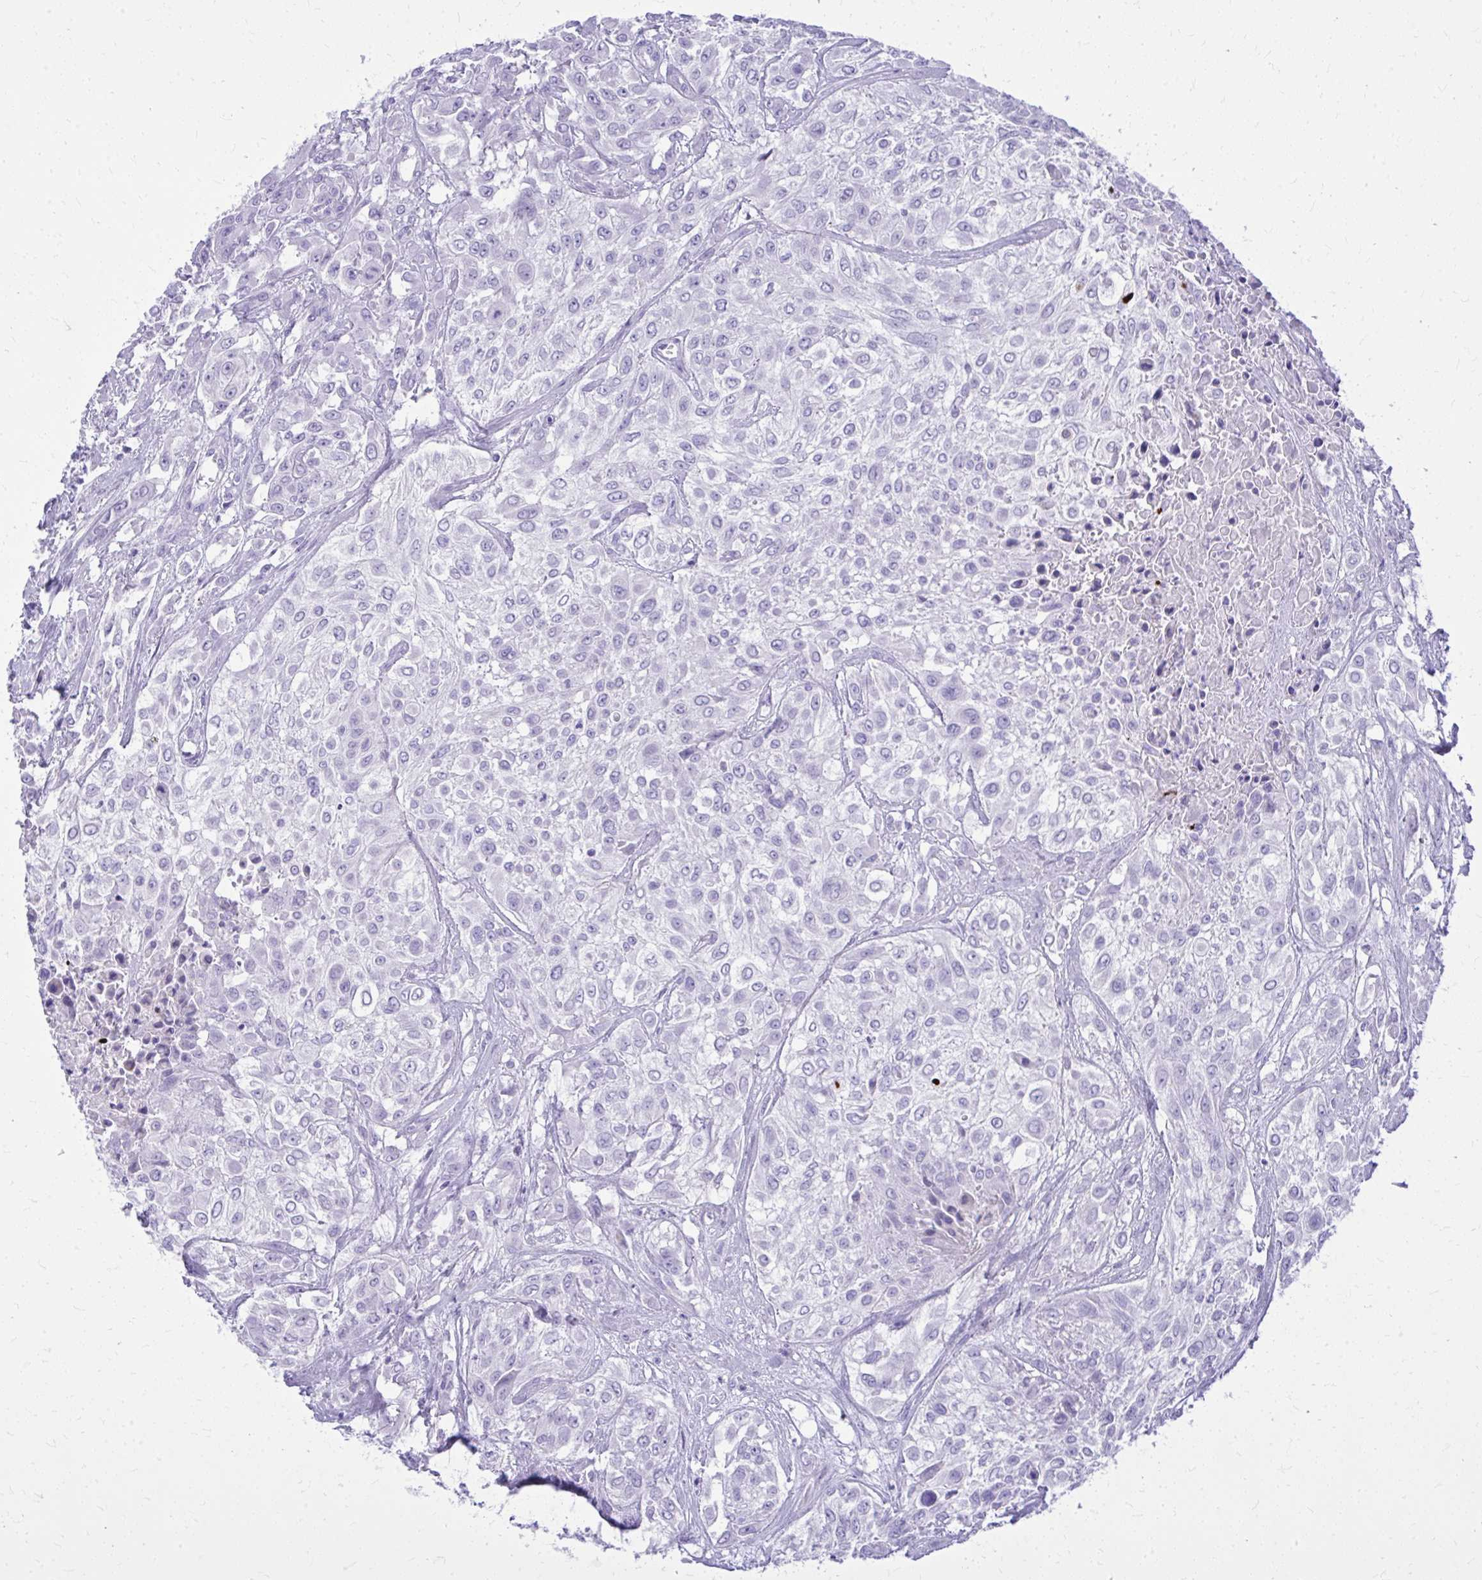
{"staining": {"intensity": "negative", "quantity": "none", "location": "none"}, "tissue": "urothelial cancer", "cell_type": "Tumor cells", "image_type": "cancer", "snomed": [{"axis": "morphology", "description": "Urothelial carcinoma, High grade"}, {"axis": "topography", "description": "Urinary bladder"}], "caption": "IHC of human high-grade urothelial carcinoma displays no expression in tumor cells. (Immunohistochemistry (ihc), brightfield microscopy, high magnification).", "gene": "BCL6B", "patient": {"sex": "male", "age": 57}}